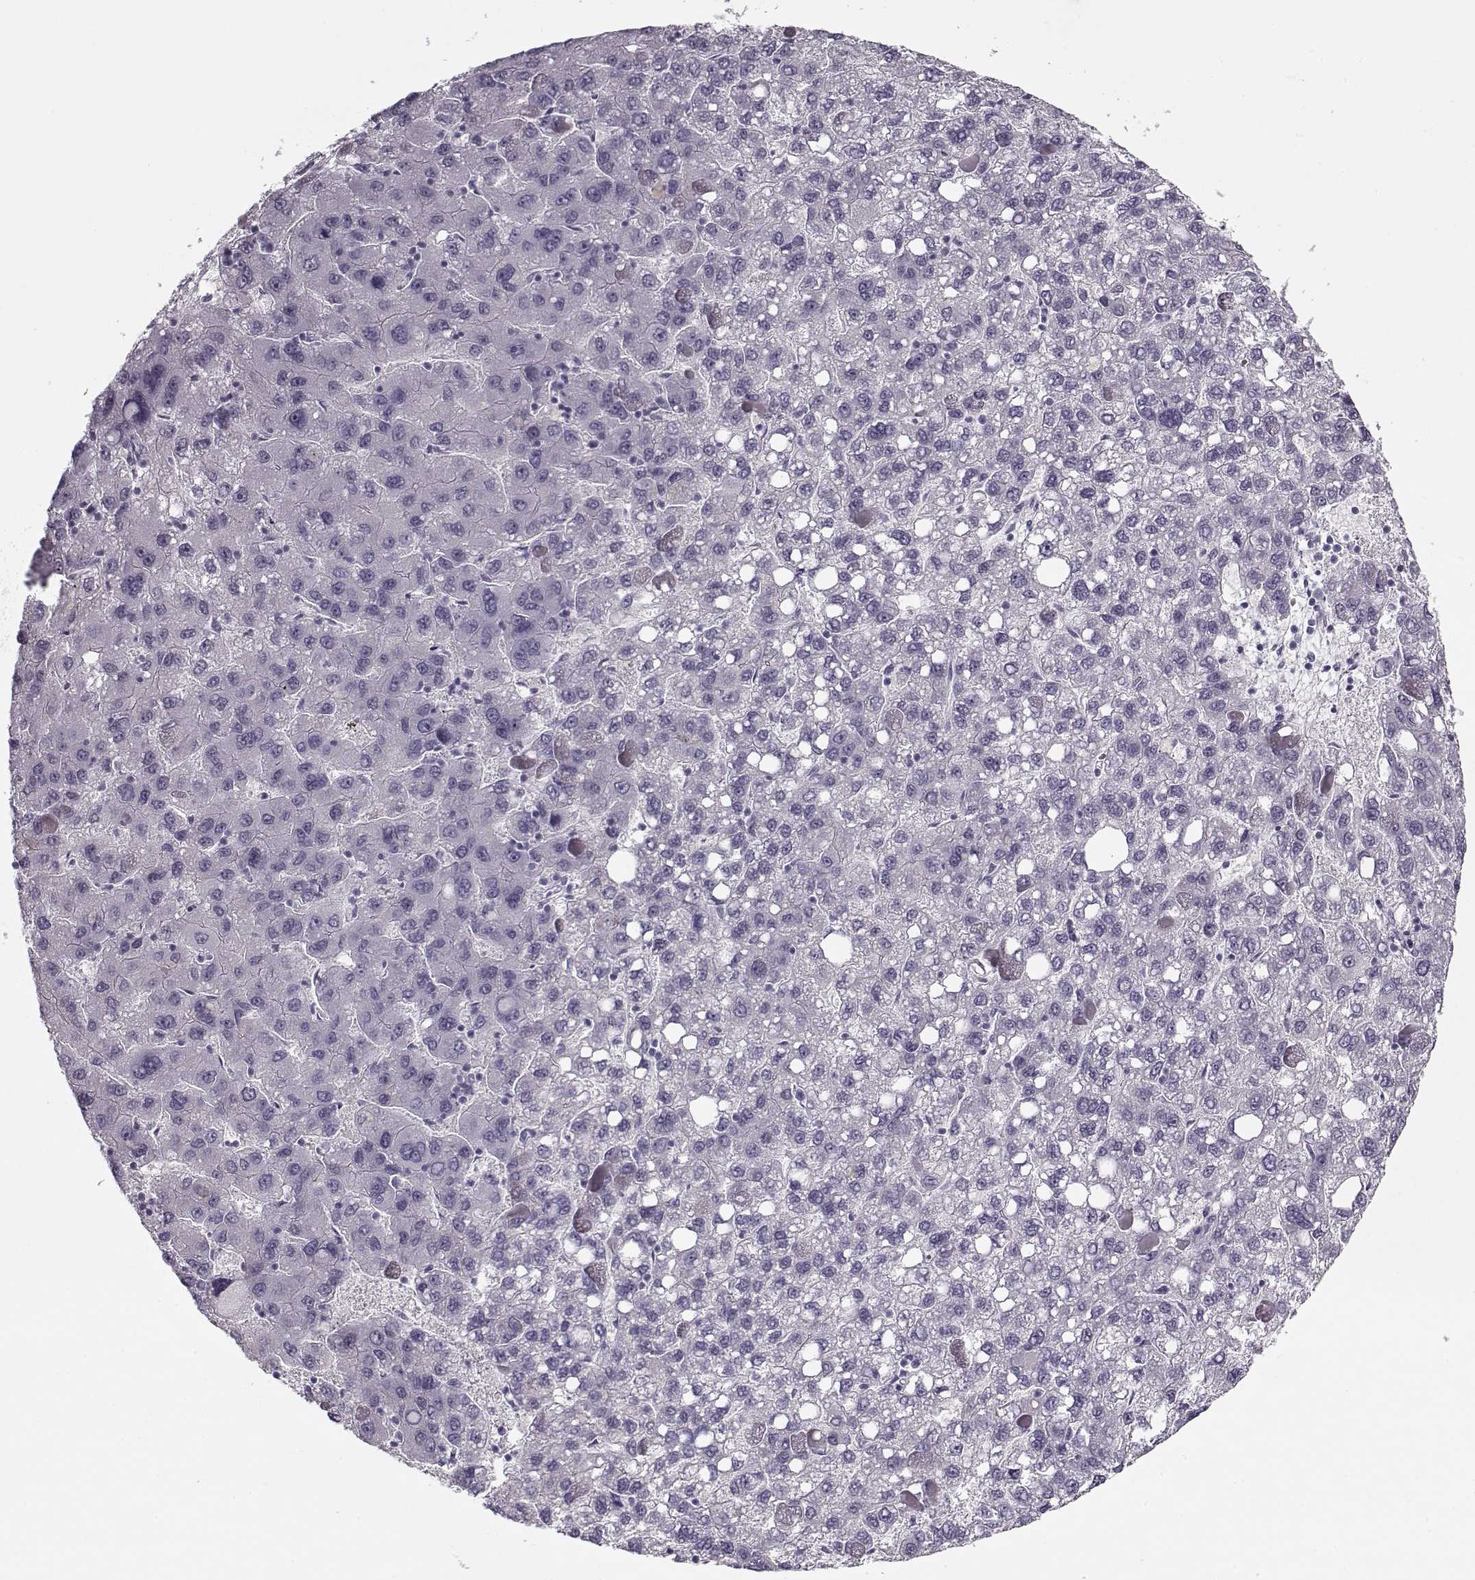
{"staining": {"intensity": "negative", "quantity": "none", "location": "none"}, "tissue": "liver cancer", "cell_type": "Tumor cells", "image_type": "cancer", "snomed": [{"axis": "morphology", "description": "Carcinoma, Hepatocellular, NOS"}, {"axis": "topography", "description": "Liver"}], "caption": "Hepatocellular carcinoma (liver) stained for a protein using IHC displays no expression tumor cells.", "gene": "PNMT", "patient": {"sex": "female", "age": 82}}